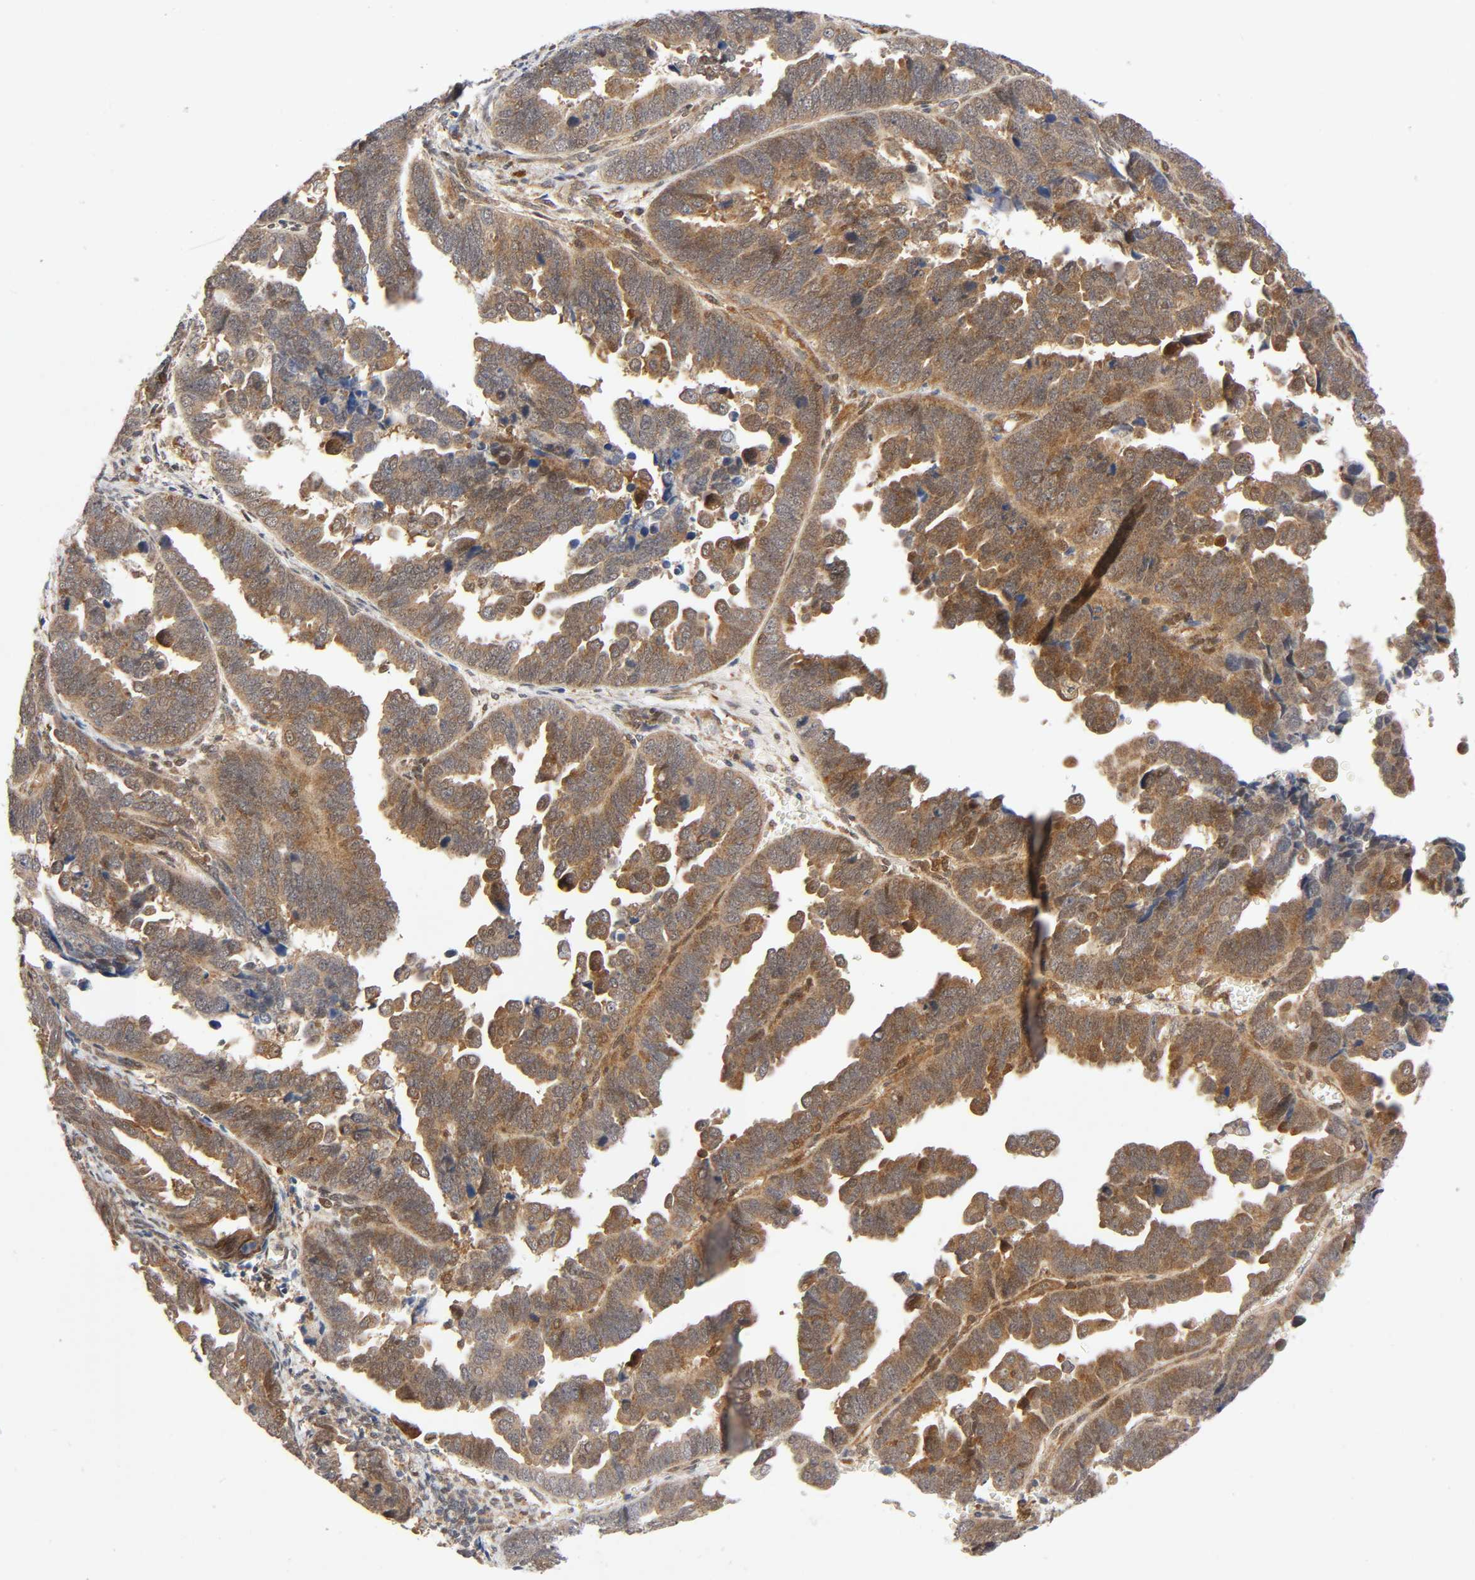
{"staining": {"intensity": "moderate", "quantity": "25%-75%", "location": "cytoplasmic/membranous,nuclear"}, "tissue": "endometrial cancer", "cell_type": "Tumor cells", "image_type": "cancer", "snomed": [{"axis": "morphology", "description": "Adenocarcinoma, NOS"}, {"axis": "topography", "description": "Endometrium"}], "caption": "Immunohistochemical staining of human endometrial cancer reveals medium levels of moderate cytoplasmic/membranous and nuclear protein staining in about 25%-75% of tumor cells. Nuclei are stained in blue.", "gene": "CASP9", "patient": {"sex": "female", "age": 75}}